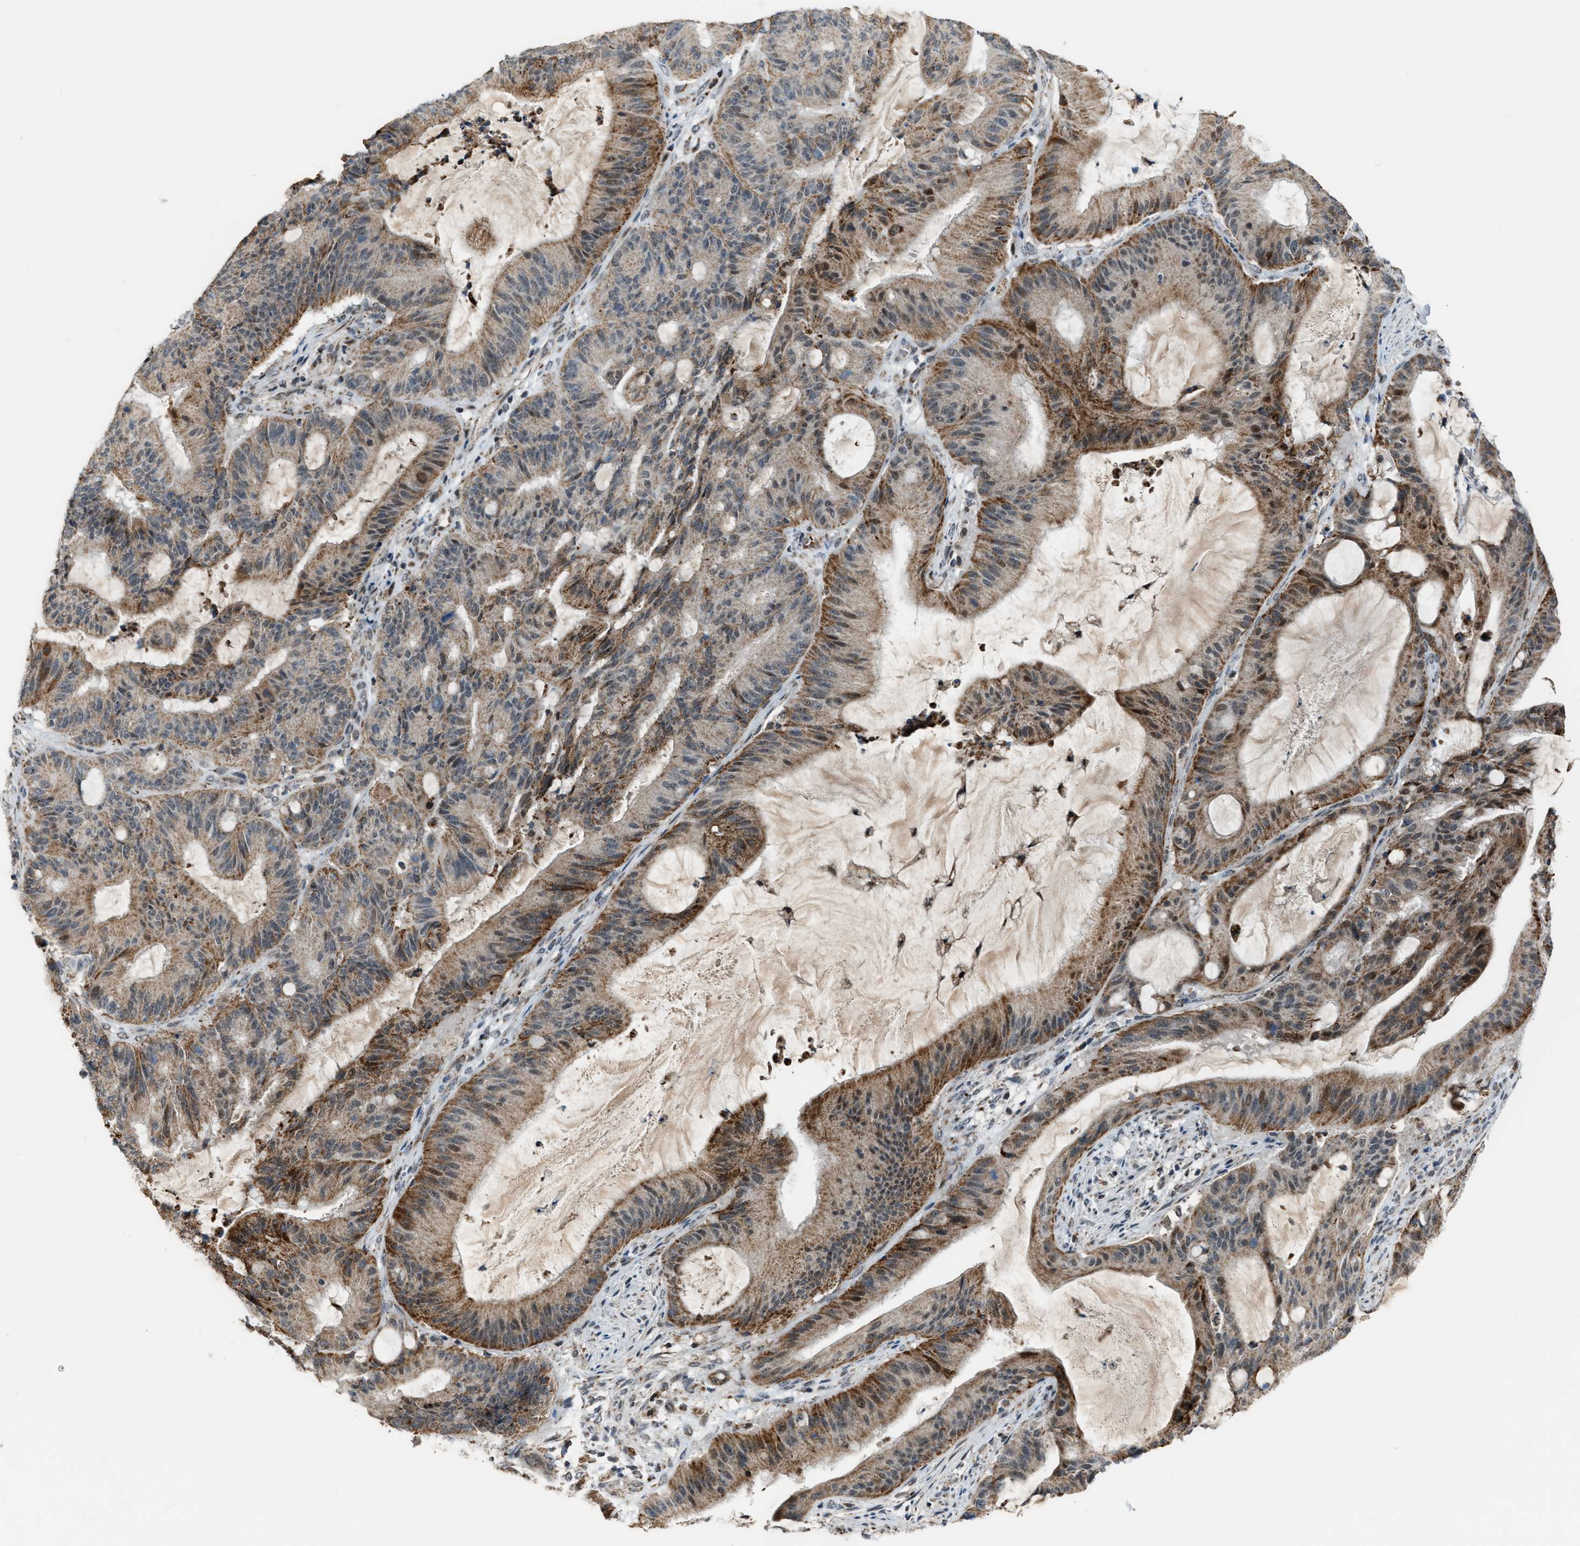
{"staining": {"intensity": "moderate", "quantity": ">75%", "location": "cytoplasmic/membranous"}, "tissue": "liver cancer", "cell_type": "Tumor cells", "image_type": "cancer", "snomed": [{"axis": "morphology", "description": "Normal tissue, NOS"}, {"axis": "morphology", "description": "Cholangiocarcinoma"}, {"axis": "topography", "description": "Liver"}, {"axis": "topography", "description": "Peripheral nerve tissue"}], "caption": "Human liver cholangiocarcinoma stained for a protein (brown) displays moderate cytoplasmic/membranous positive staining in approximately >75% of tumor cells.", "gene": "CHN2", "patient": {"sex": "female", "age": 73}}